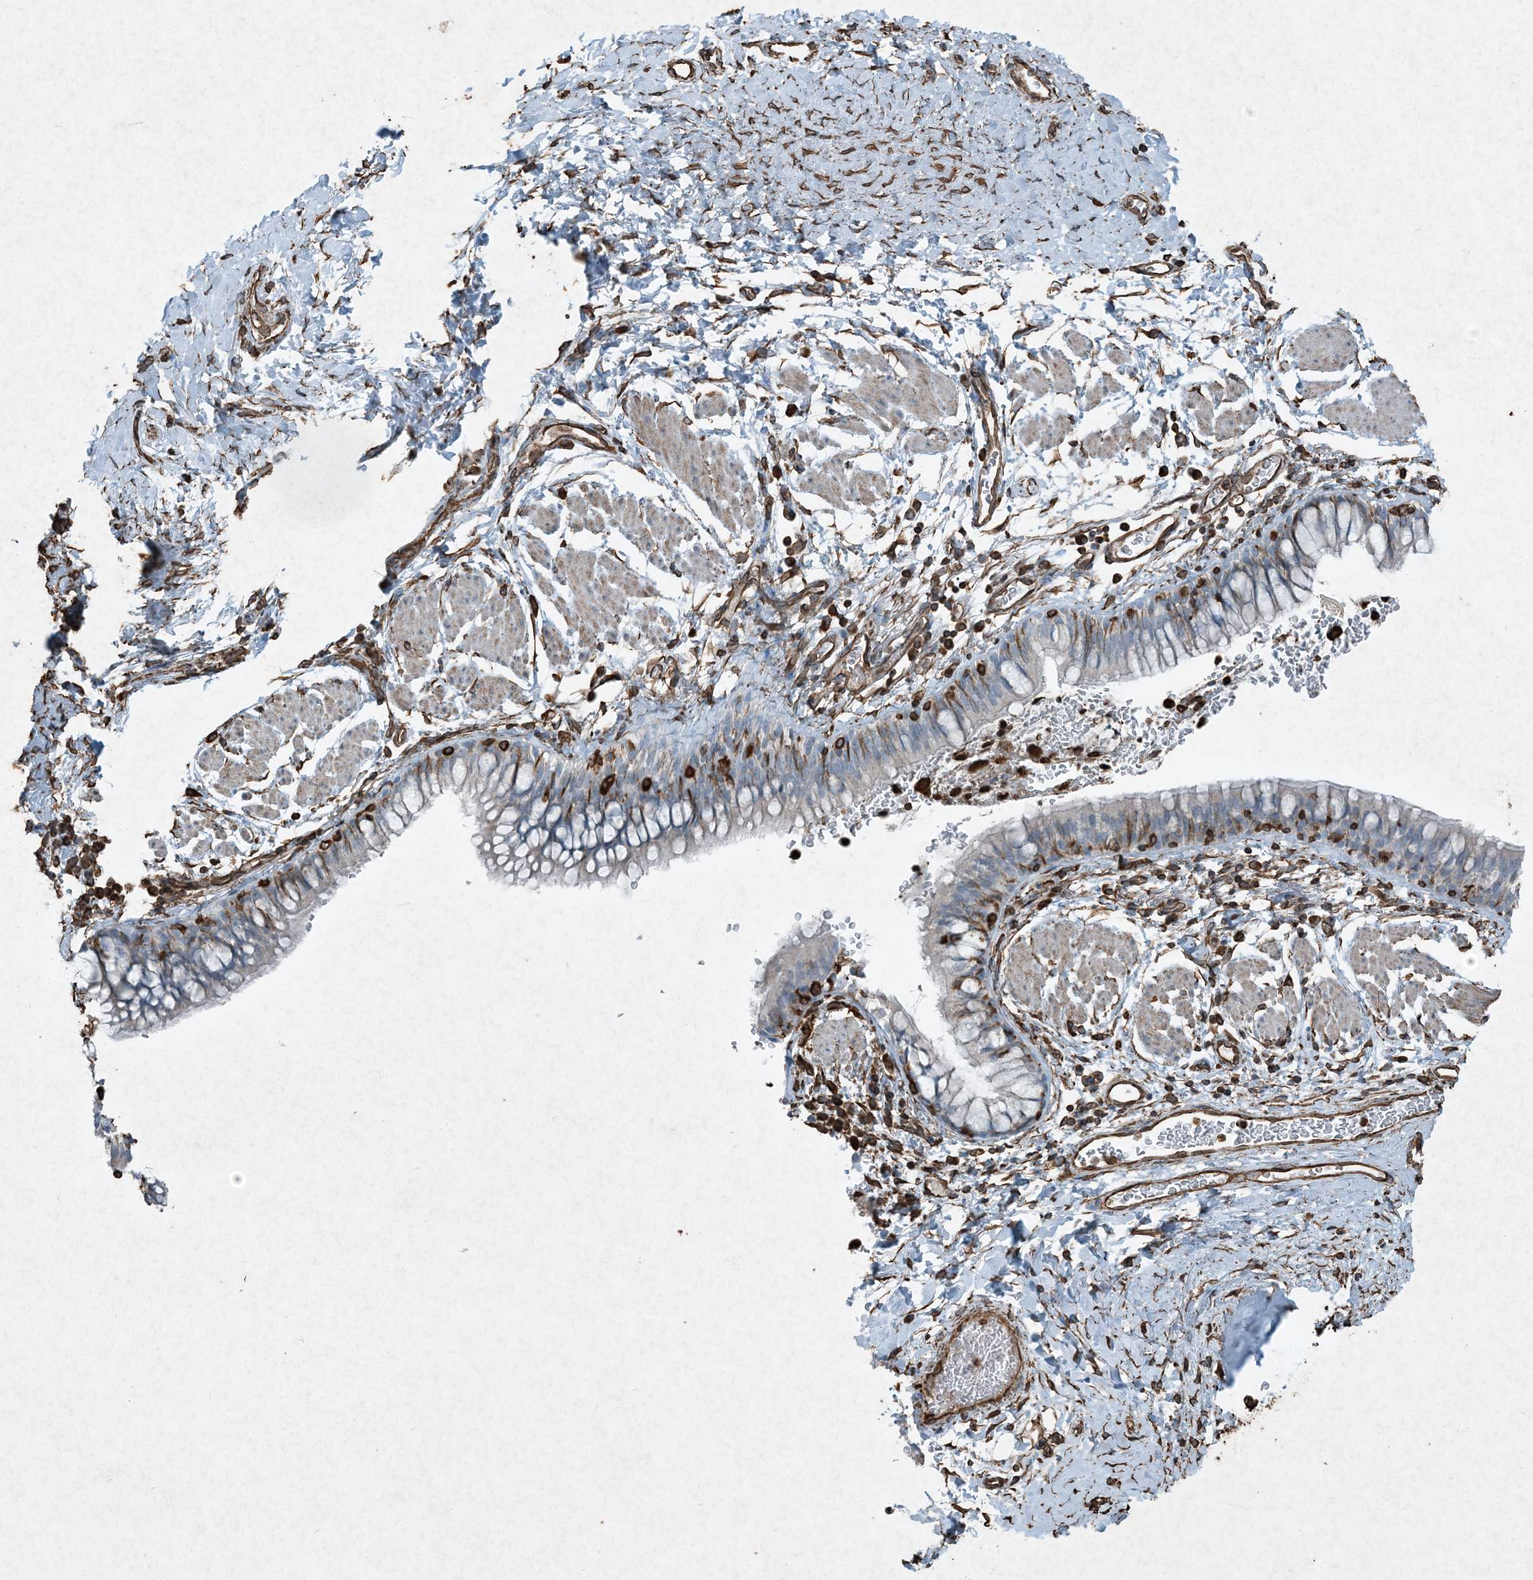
{"staining": {"intensity": "strong", "quantity": "<25%", "location": "cytoplasmic/membranous"}, "tissue": "bronchus", "cell_type": "Respiratory epithelial cells", "image_type": "normal", "snomed": [{"axis": "morphology", "description": "Normal tissue, NOS"}, {"axis": "topography", "description": "Cartilage tissue"}, {"axis": "topography", "description": "Bronchus"}], "caption": "Benign bronchus was stained to show a protein in brown. There is medium levels of strong cytoplasmic/membranous expression in about <25% of respiratory epithelial cells. Nuclei are stained in blue.", "gene": "RYK", "patient": {"sex": "female", "age": 36}}